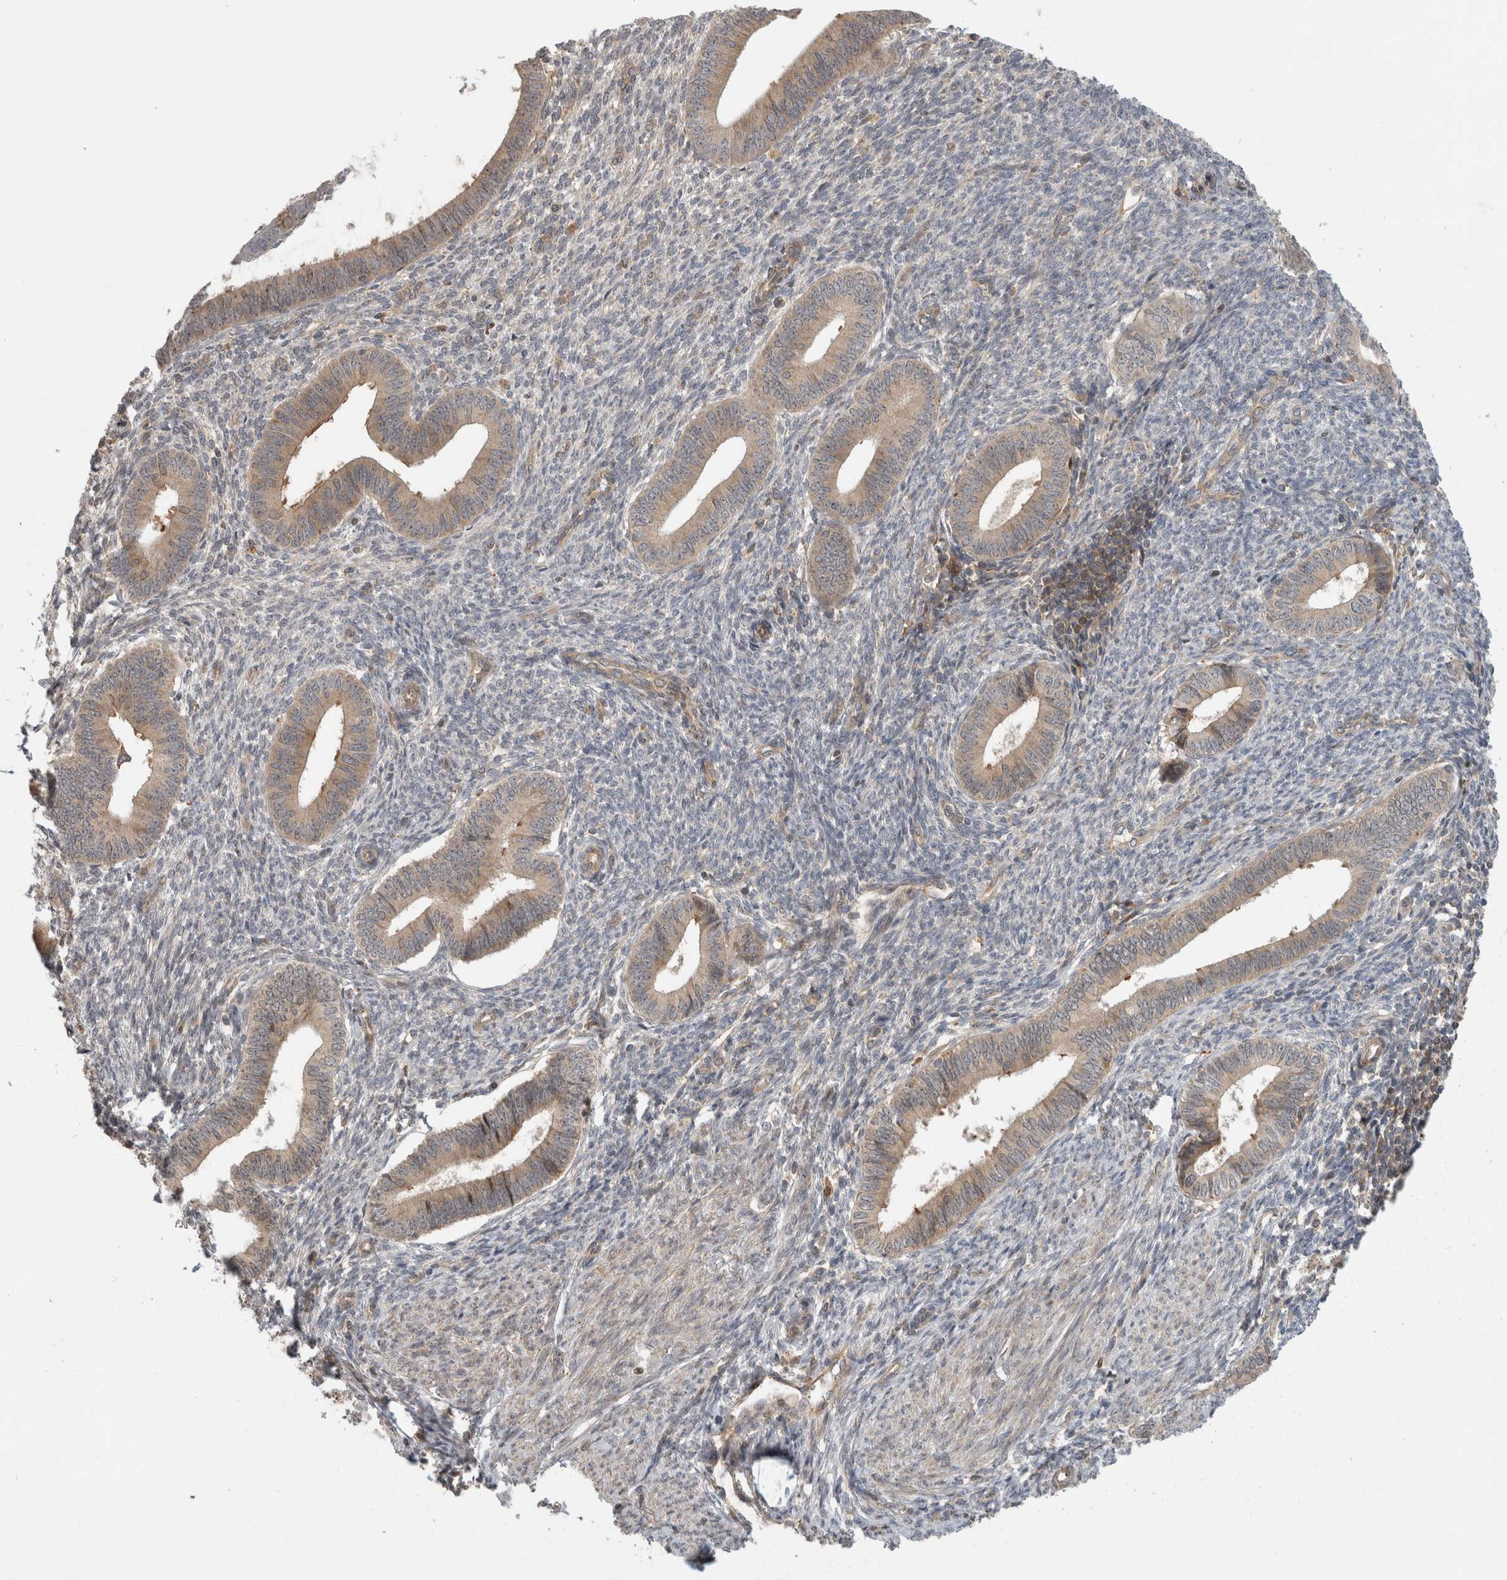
{"staining": {"intensity": "weak", "quantity": "<25%", "location": "cytoplasmic/membranous"}, "tissue": "endometrium", "cell_type": "Cells in endometrial stroma", "image_type": "normal", "snomed": [{"axis": "morphology", "description": "Normal tissue, NOS"}, {"axis": "topography", "description": "Endometrium"}], "caption": "Immunohistochemistry photomicrograph of normal human endometrium stained for a protein (brown), which reveals no positivity in cells in endometrial stroma.", "gene": "WASF2", "patient": {"sex": "female", "age": 46}}